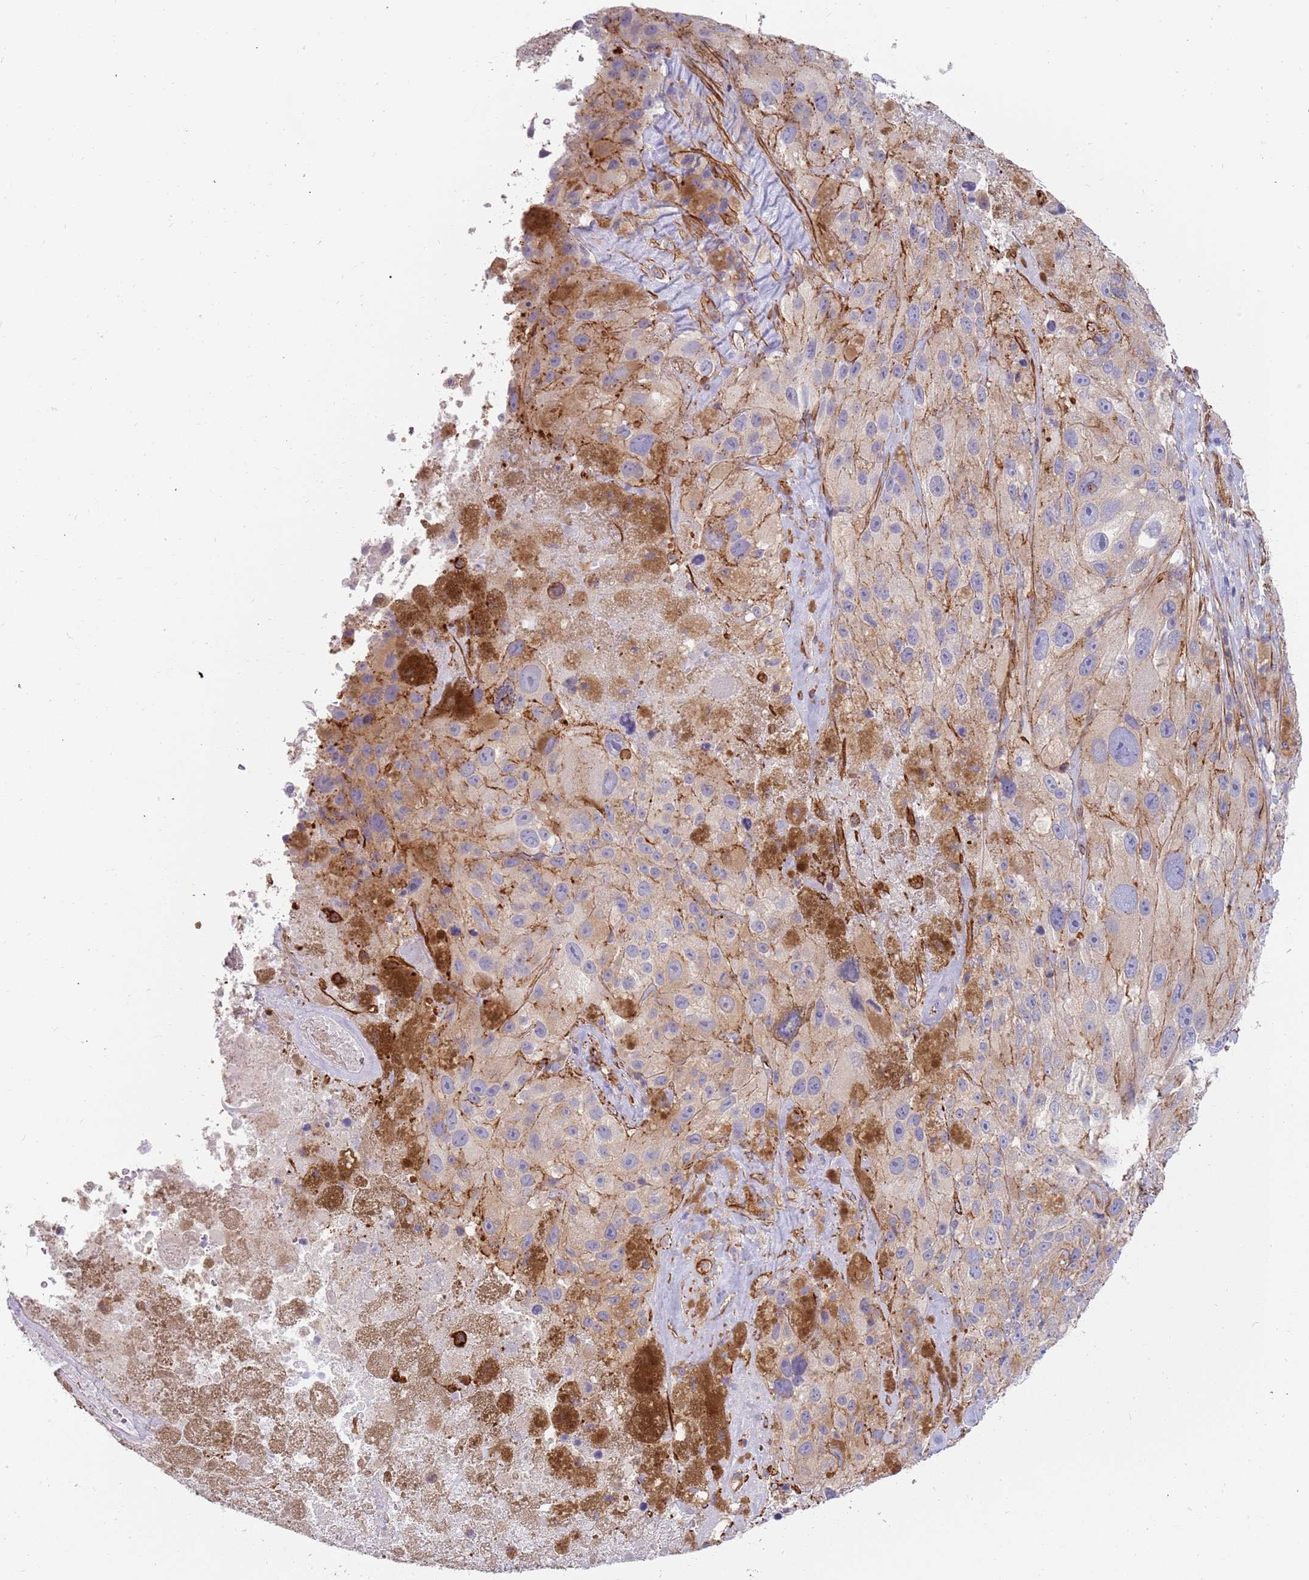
{"staining": {"intensity": "moderate", "quantity": "<25%", "location": "cytoplasmic/membranous"}, "tissue": "melanoma", "cell_type": "Tumor cells", "image_type": "cancer", "snomed": [{"axis": "morphology", "description": "Malignant melanoma, Metastatic site"}, {"axis": "topography", "description": "Lymph node"}], "caption": "A low amount of moderate cytoplasmic/membranous positivity is identified in approximately <25% of tumor cells in melanoma tissue. The staining is performed using DAB (3,3'-diaminobenzidine) brown chromogen to label protein expression. The nuclei are counter-stained blue using hematoxylin.", "gene": "GFRAL", "patient": {"sex": "male", "age": 62}}